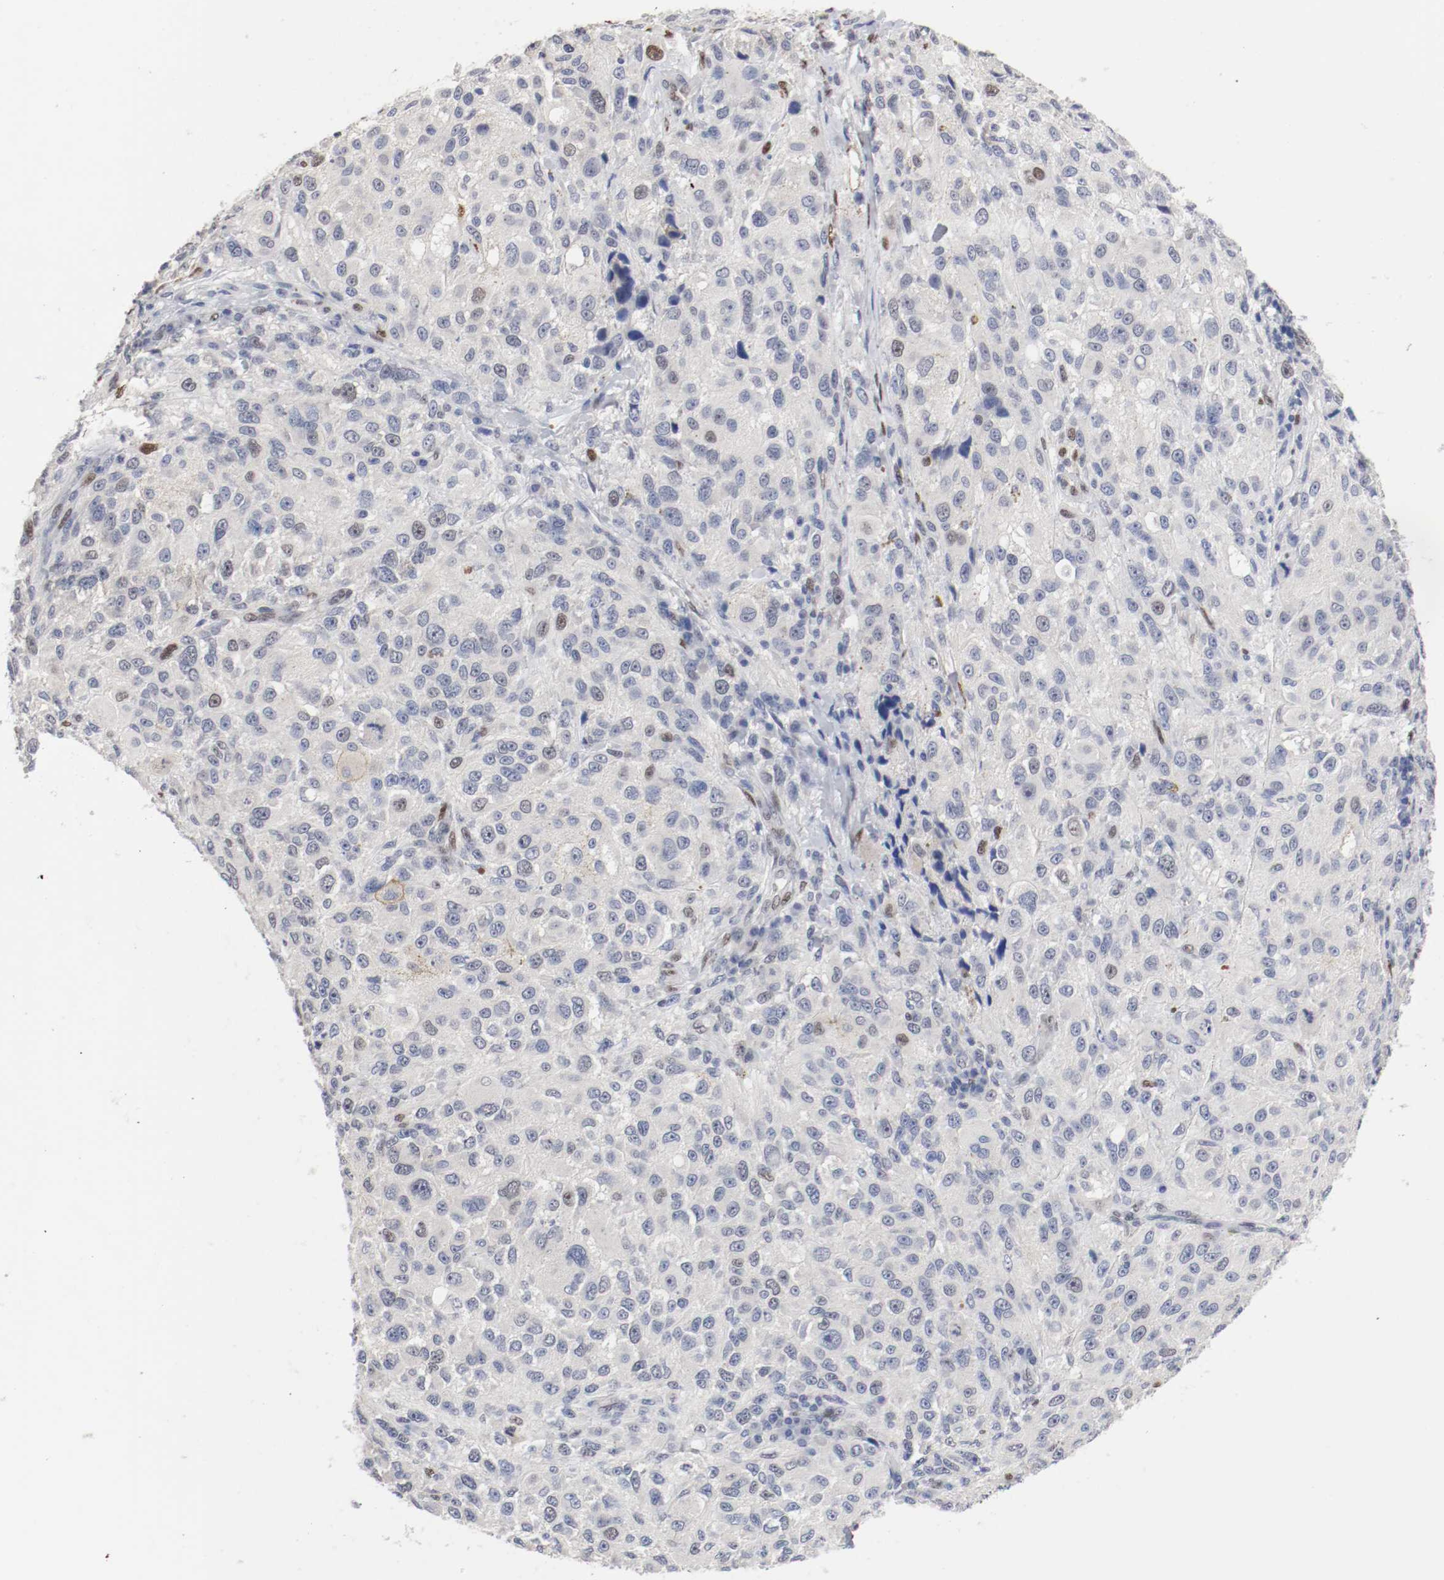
{"staining": {"intensity": "moderate", "quantity": "<25%", "location": "nuclear"}, "tissue": "melanoma", "cell_type": "Tumor cells", "image_type": "cancer", "snomed": [{"axis": "morphology", "description": "Necrosis, NOS"}, {"axis": "morphology", "description": "Malignant melanoma, NOS"}, {"axis": "topography", "description": "Skin"}], "caption": "A histopathology image of melanoma stained for a protein demonstrates moderate nuclear brown staining in tumor cells.", "gene": "FOSL2", "patient": {"sex": "female", "age": 87}}